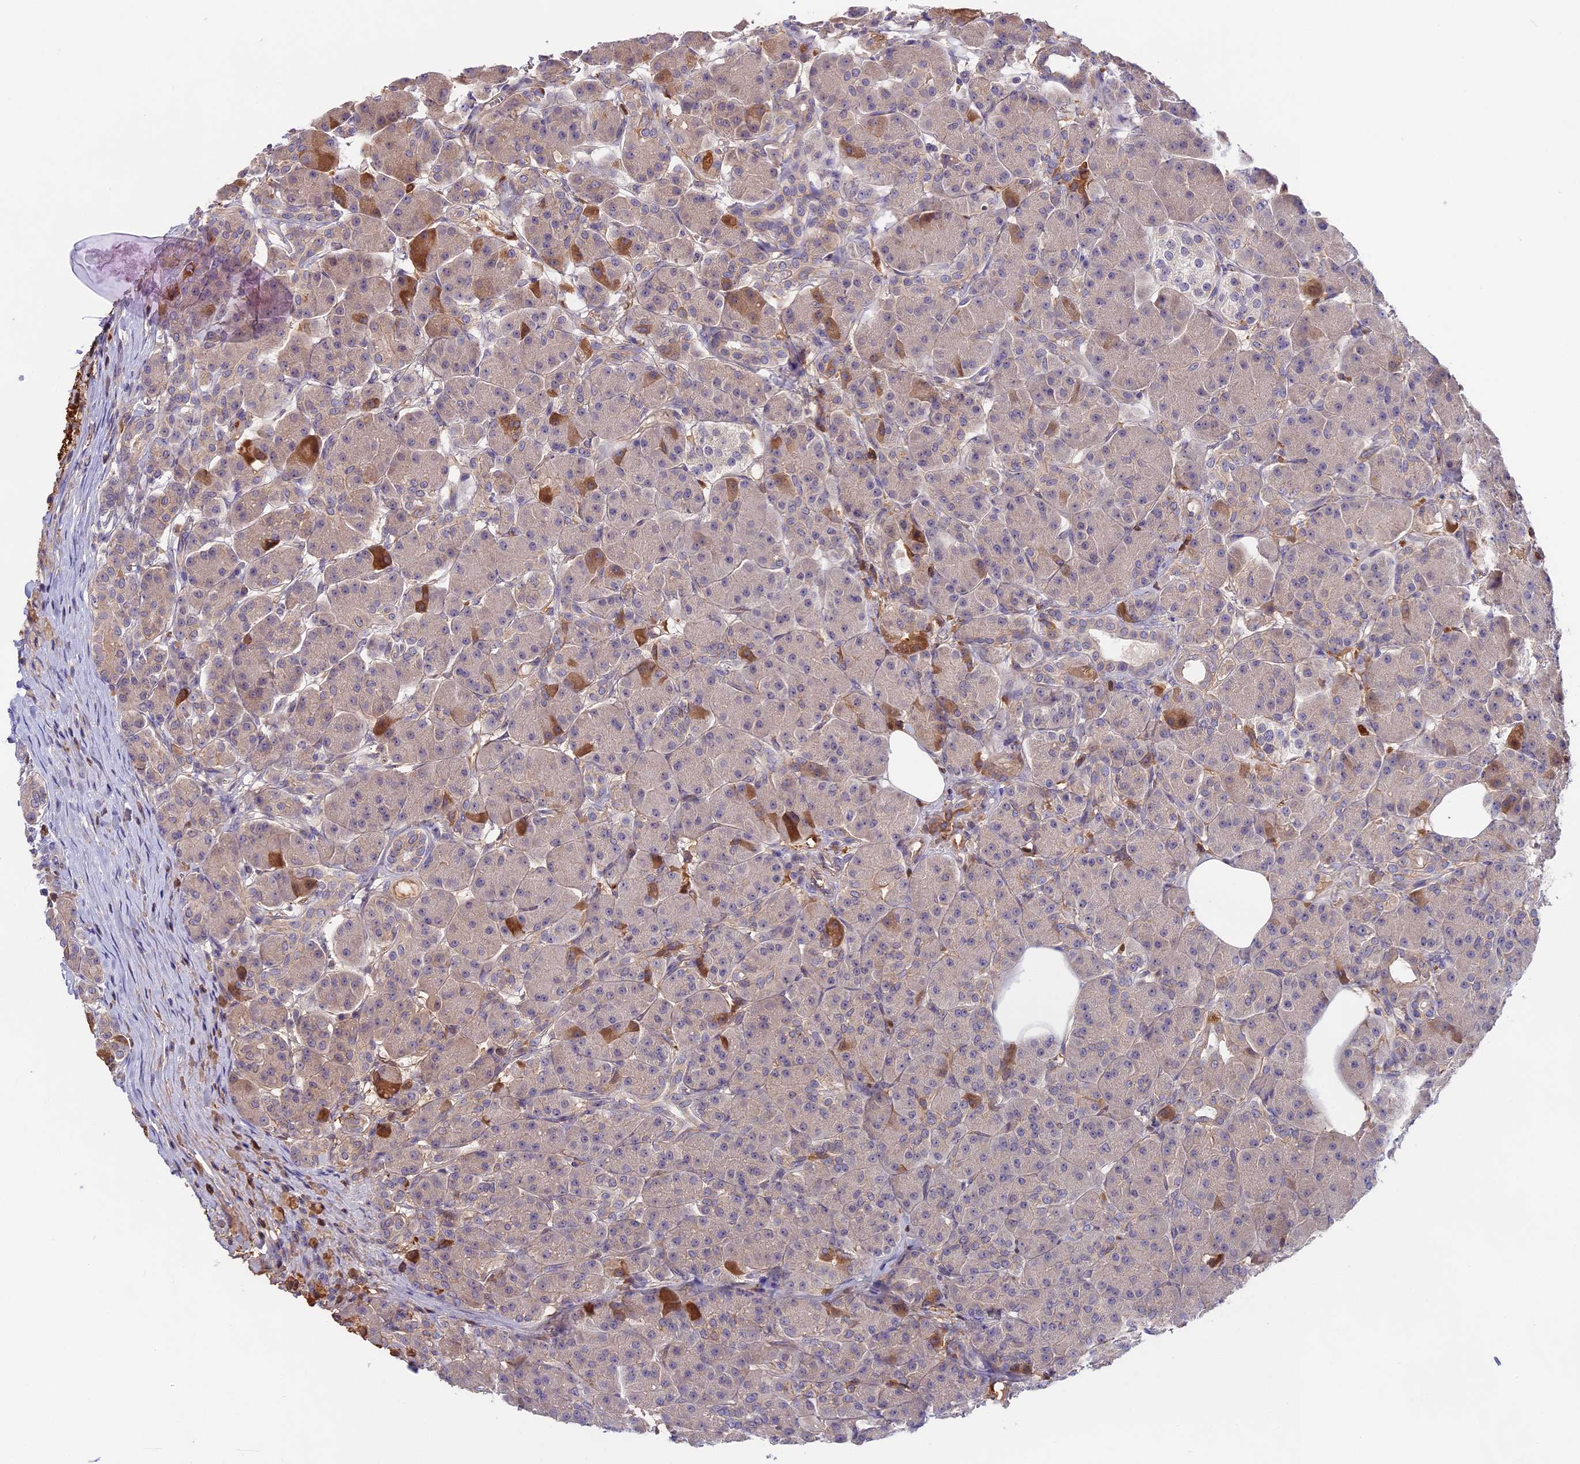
{"staining": {"intensity": "weak", "quantity": "25%-75%", "location": "cytoplasmic/membranous"}, "tissue": "pancreas", "cell_type": "Exocrine glandular cells", "image_type": "normal", "snomed": [{"axis": "morphology", "description": "Normal tissue, NOS"}, {"axis": "topography", "description": "Pancreas"}], "caption": "IHC of normal pancreas exhibits low levels of weak cytoplasmic/membranous expression in about 25%-75% of exocrine glandular cells.", "gene": "ADGRD1", "patient": {"sex": "male", "age": 63}}